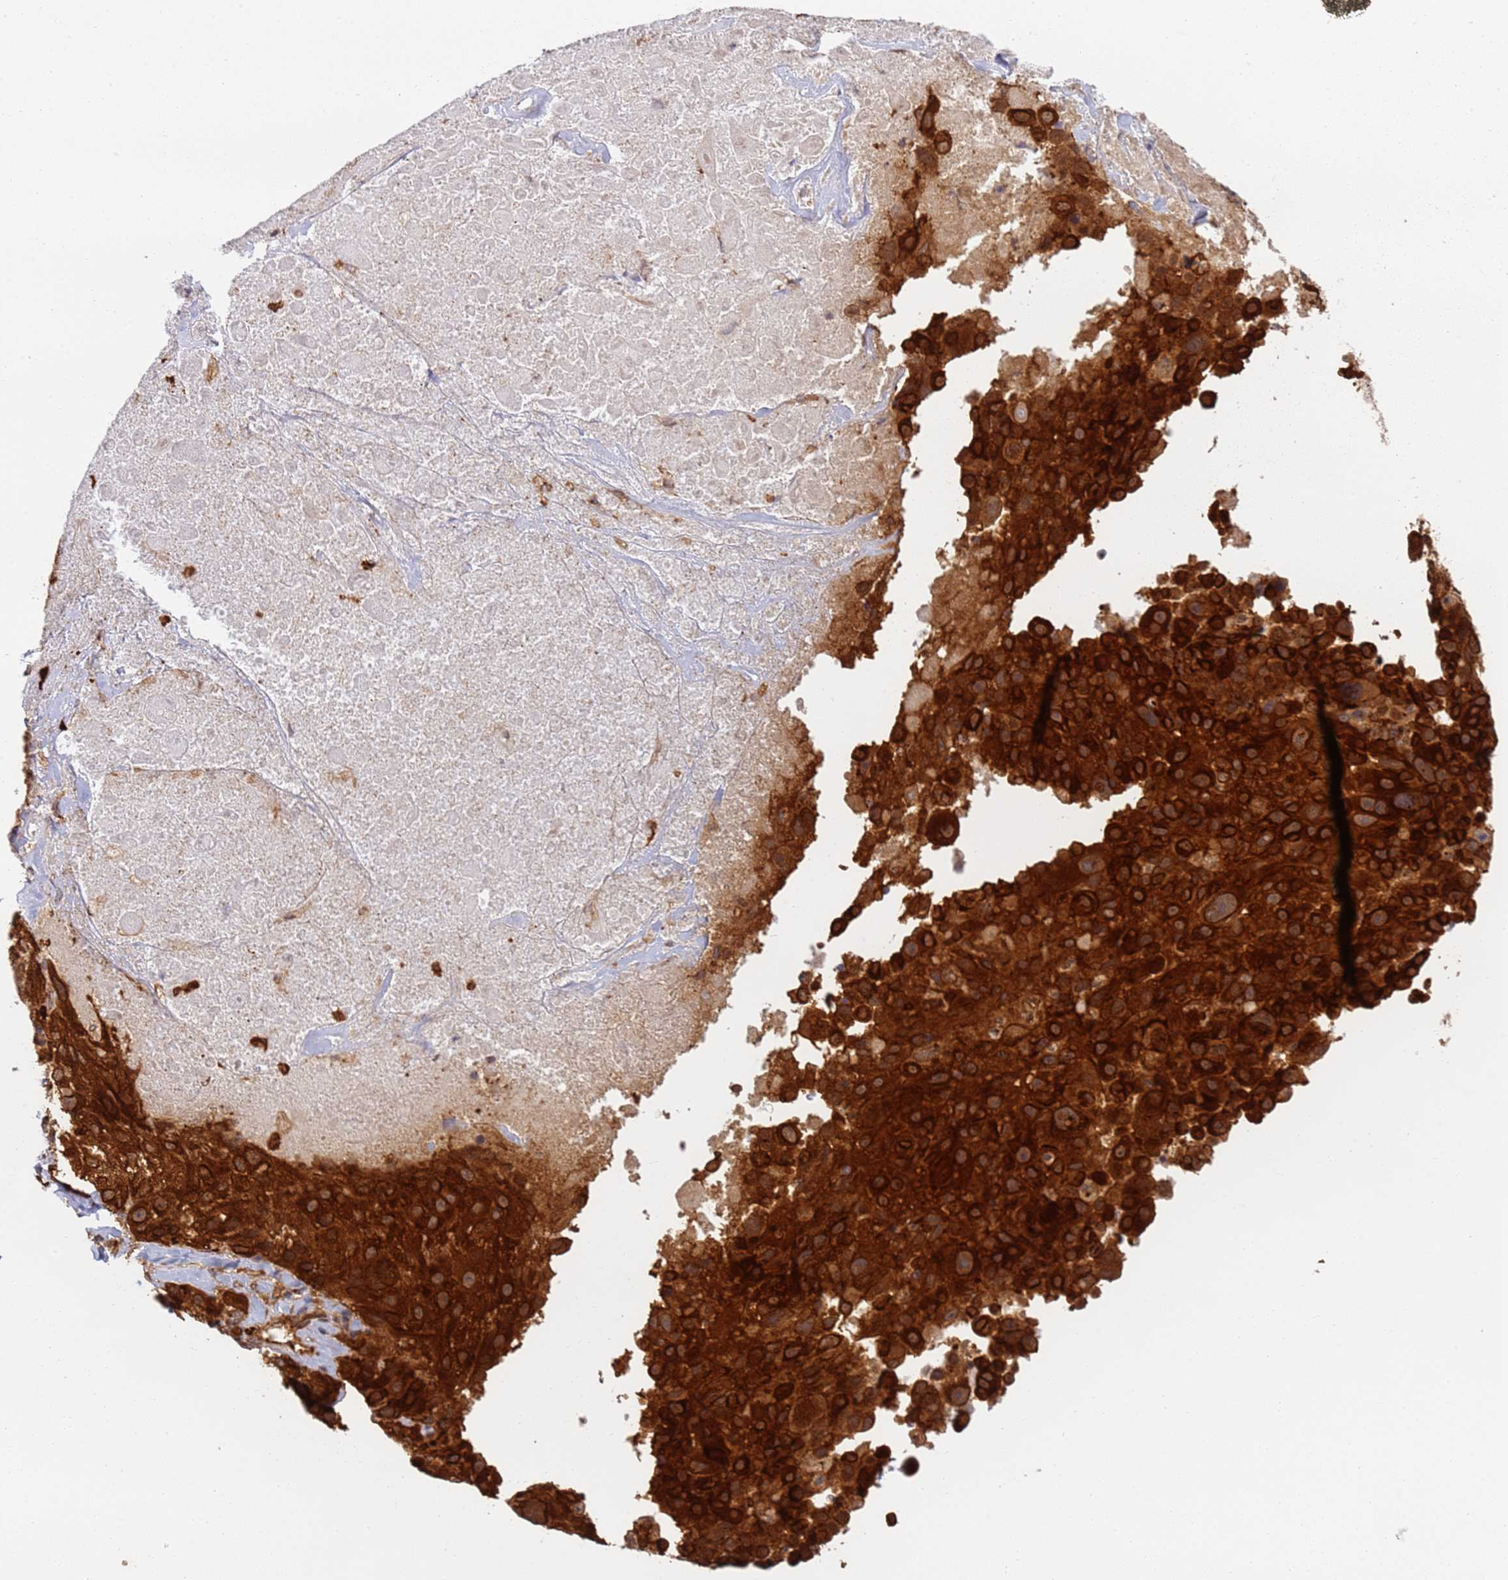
{"staining": {"intensity": "strong", "quantity": ">75%", "location": "cytoplasmic/membranous"}, "tissue": "melanoma", "cell_type": "Tumor cells", "image_type": "cancer", "snomed": [{"axis": "morphology", "description": "Malignant melanoma, Metastatic site"}, {"axis": "topography", "description": "Lymph node"}], "caption": "Melanoma tissue reveals strong cytoplasmic/membranous staining in approximately >75% of tumor cells, visualized by immunohistochemistry.", "gene": "CEP170", "patient": {"sex": "male", "age": 62}}